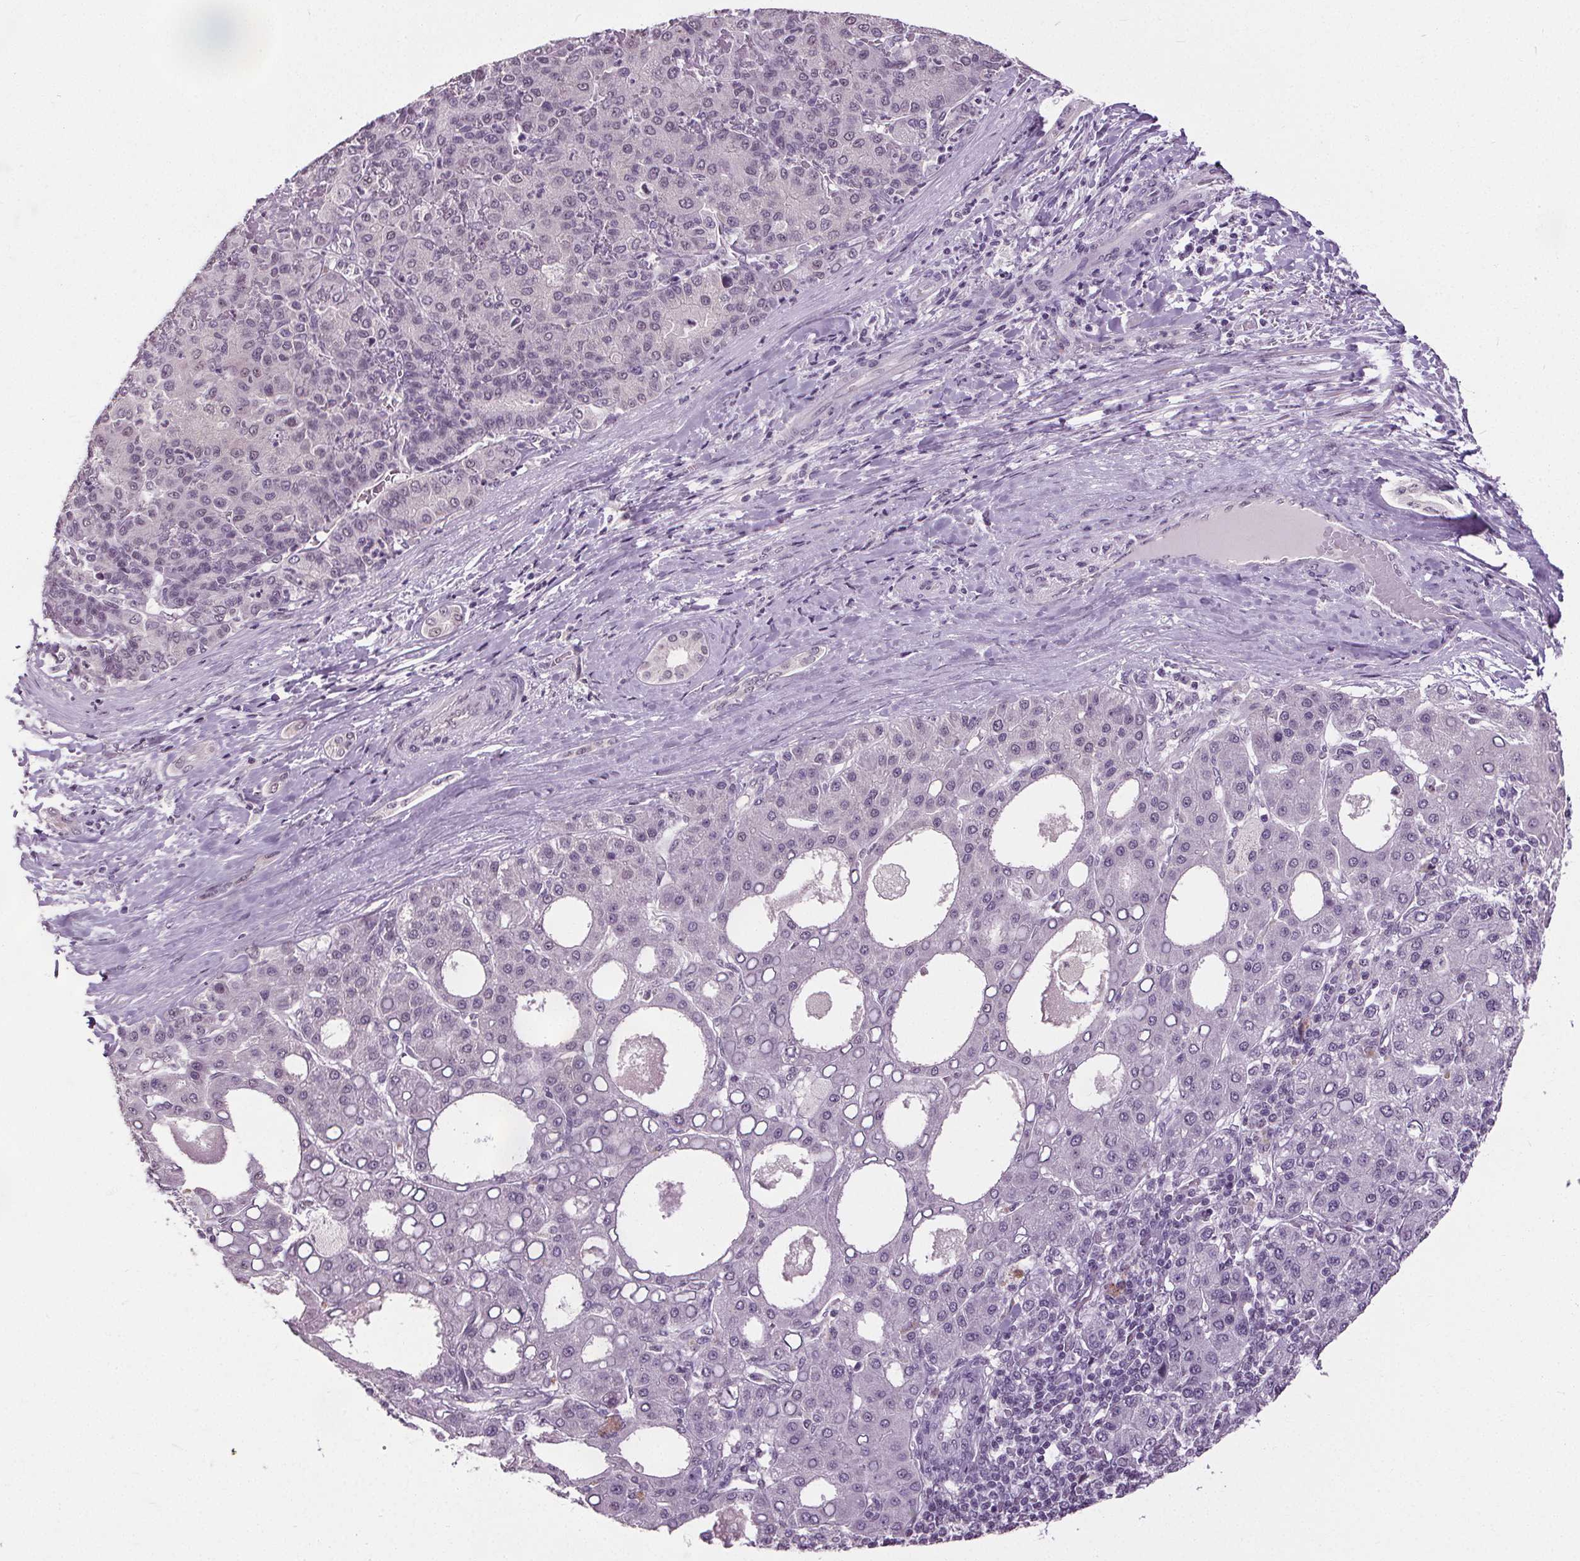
{"staining": {"intensity": "negative", "quantity": "none", "location": "none"}, "tissue": "liver cancer", "cell_type": "Tumor cells", "image_type": "cancer", "snomed": [{"axis": "morphology", "description": "Carcinoma, Hepatocellular, NOS"}, {"axis": "topography", "description": "Liver"}], "caption": "Tumor cells show no significant protein expression in liver cancer. (DAB (3,3'-diaminobenzidine) IHC with hematoxylin counter stain).", "gene": "SLC2A9", "patient": {"sex": "male", "age": 65}}